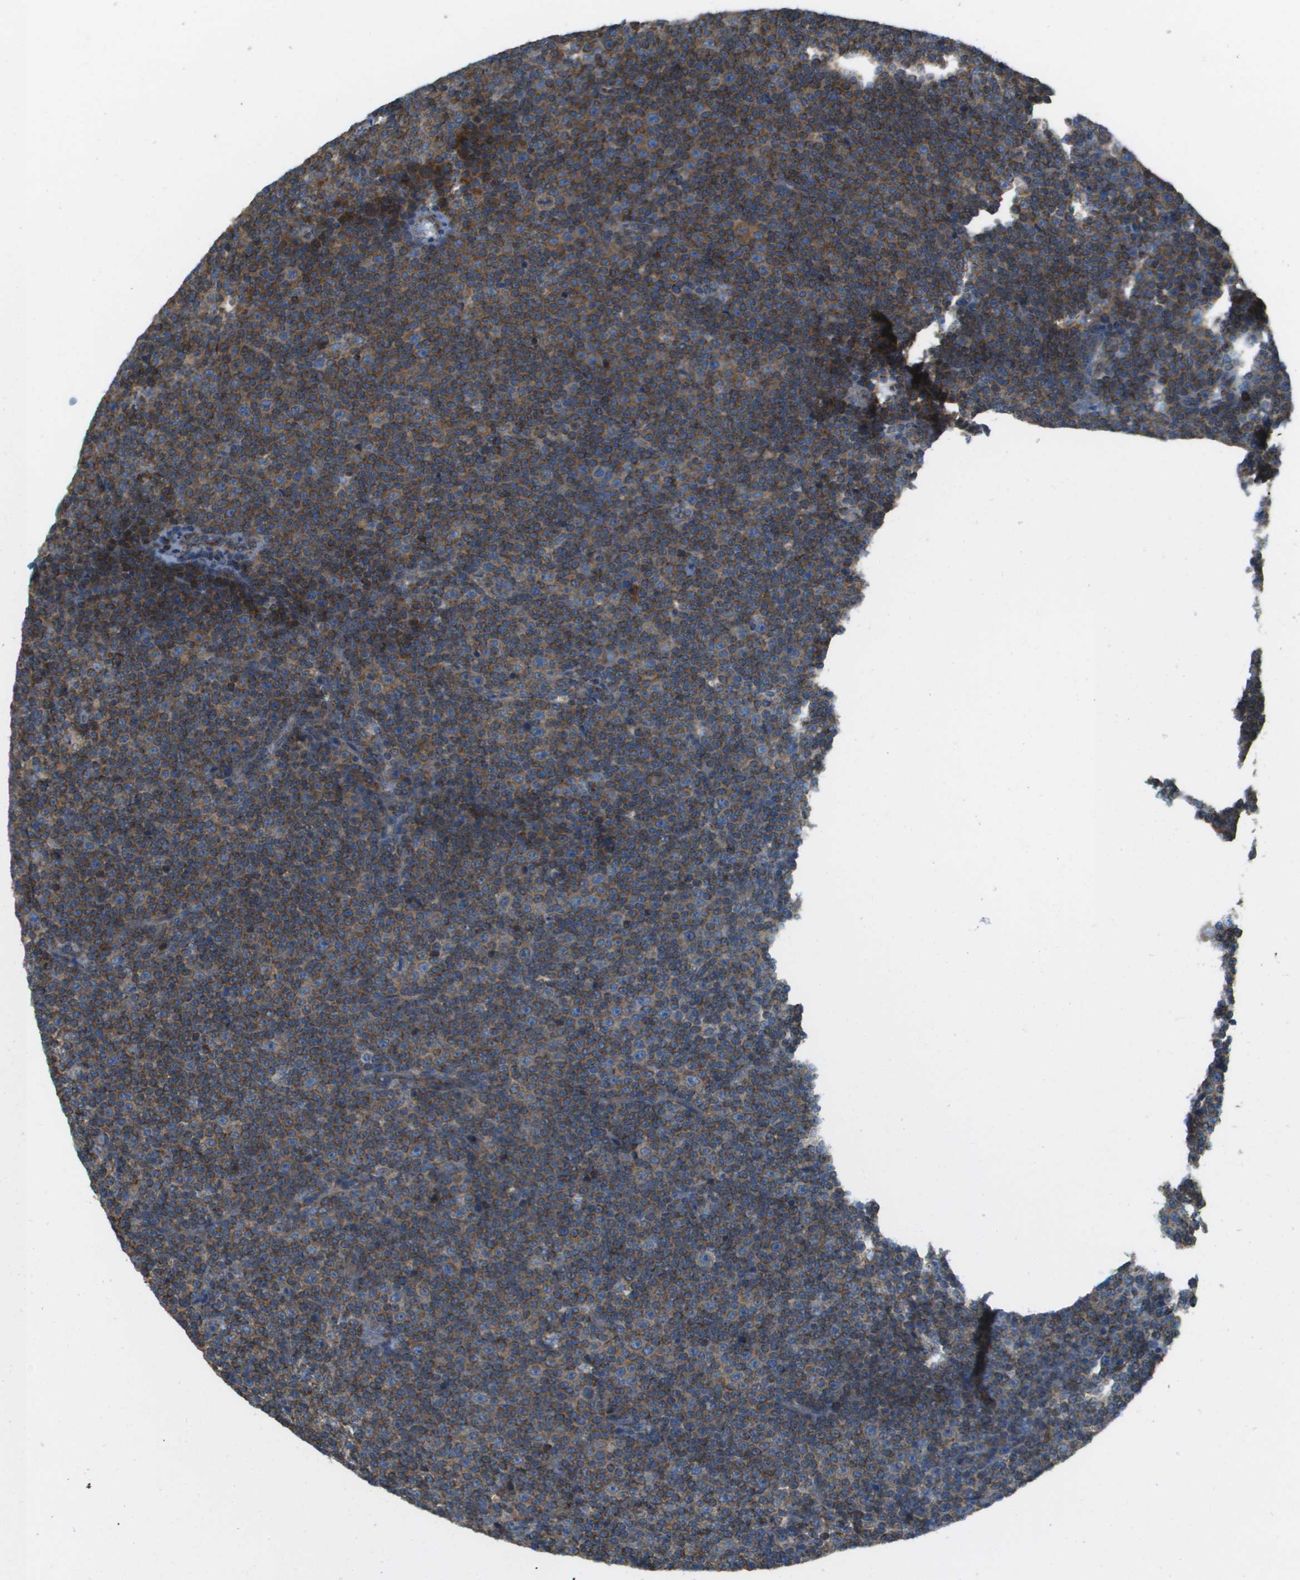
{"staining": {"intensity": "moderate", "quantity": ">75%", "location": "cytoplasmic/membranous"}, "tissue": "lymphoma", "cell_type": "Tumor cells", "image_type": "cancer", "snomed": [{"axis": "morphology", "description": "Malignant lymphoma, non-Hodgkin's type, Low grade"}, {"axis": "topography", "description": "Lymph node"}], "caption": "Human lymphoma stained with a brown dye reveals moderate cytoplasmic/membranous positive staining in approximately >75% of tumor cells.", "gene": "TAOK3", "patient": {"sex": "female", "age": 67}}